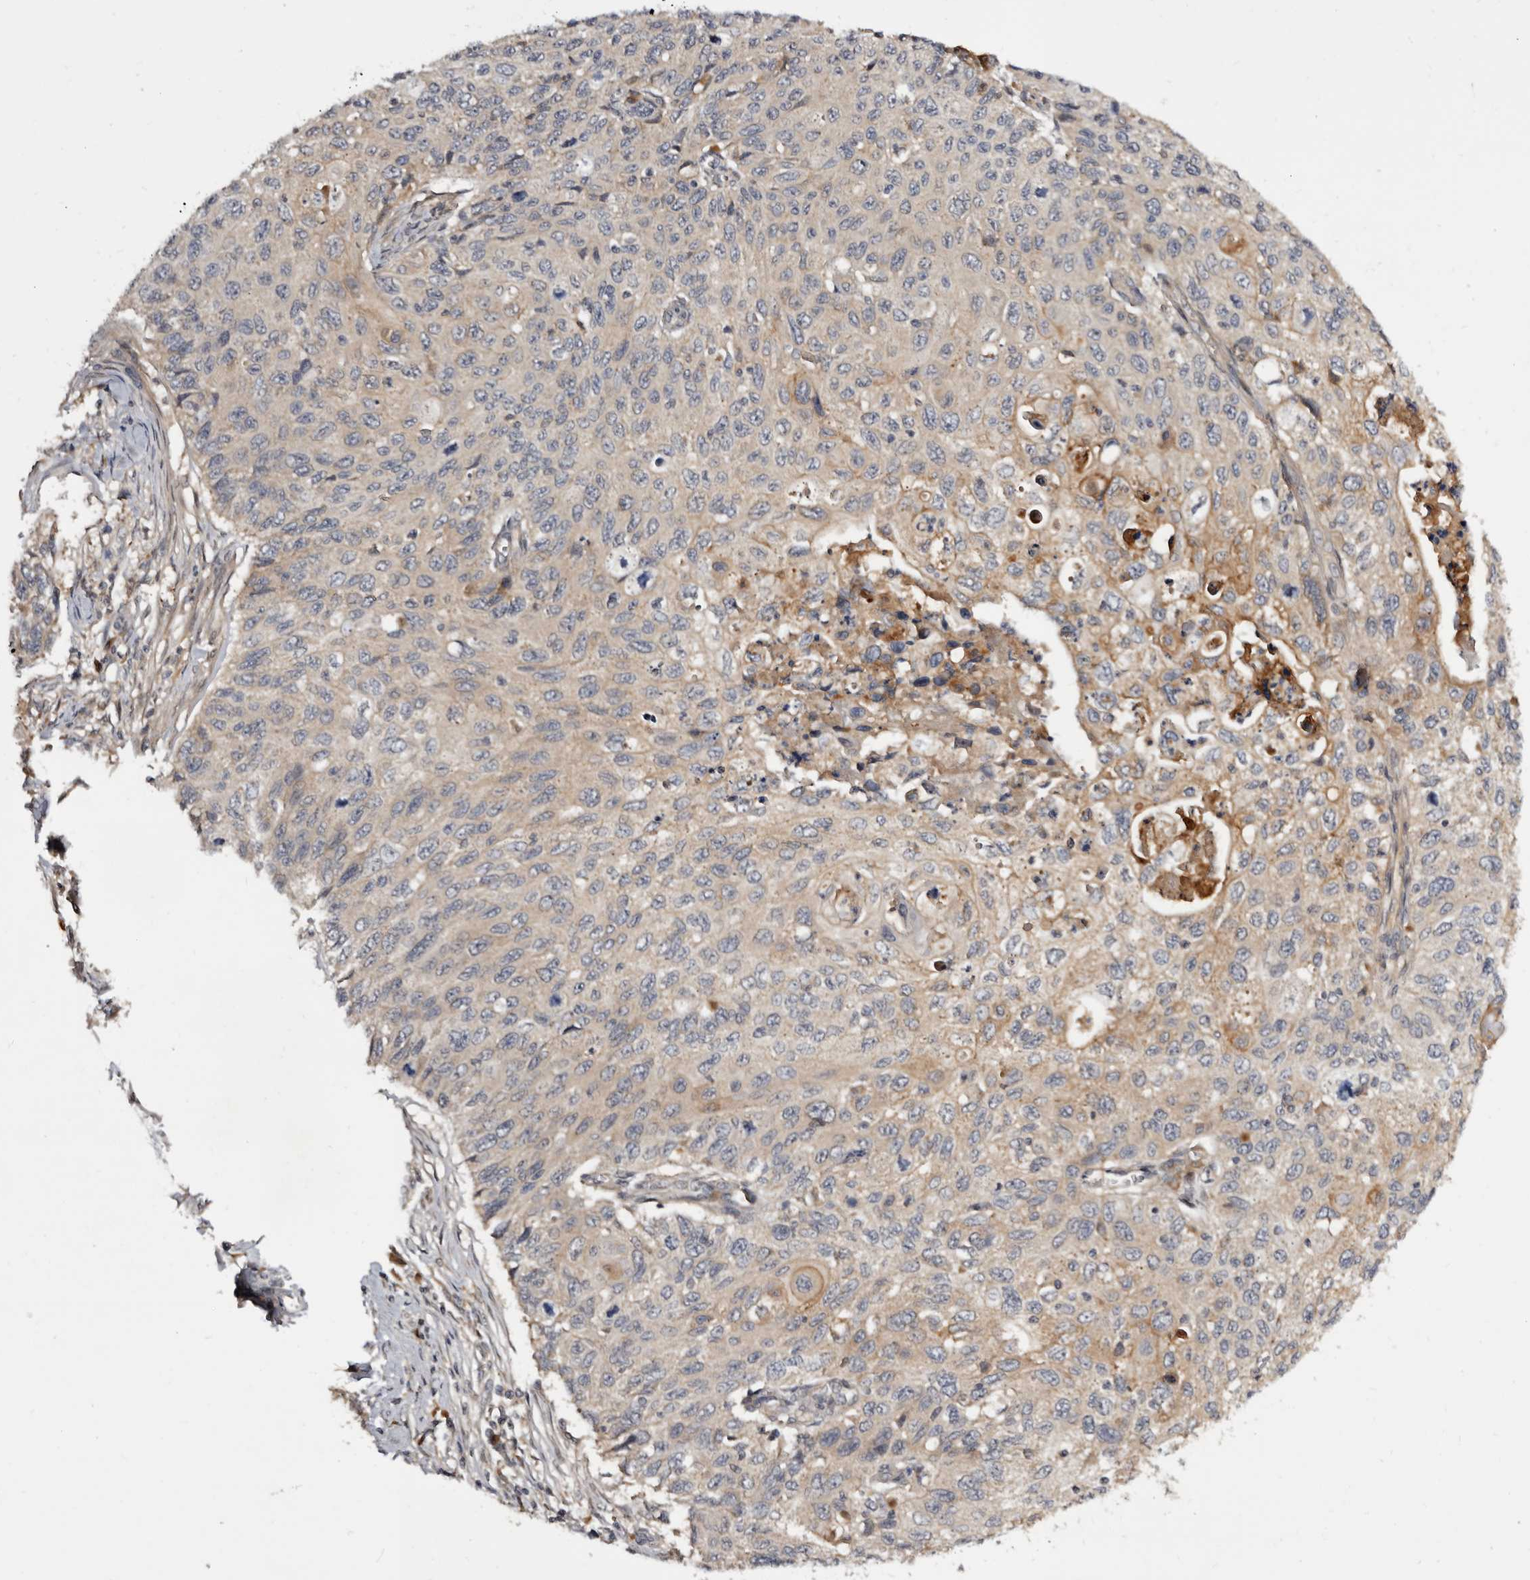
{"staining": {"intensity": "moderate", "quantity": "<25%", "location": "cytoplasmic/membranous"}, "tissue": "cervical cancer", "cell_type": "Tumor cells", "image_type": "cancer", "snomed": [{"axis": "morphology", "description": "Squamous cell carcinoma, NOS"}, {"axis": "topography", "description": "Cervix"}], "caption": "Squamous cell carcinoma (cervical) stained with immunohistochemistry (IHC) exhibits moderate cytoplasmic/membranous expression in about <25% of tumor cells.", "gene": "INAVA", "patient": {"sex": "female", "age": 70}}